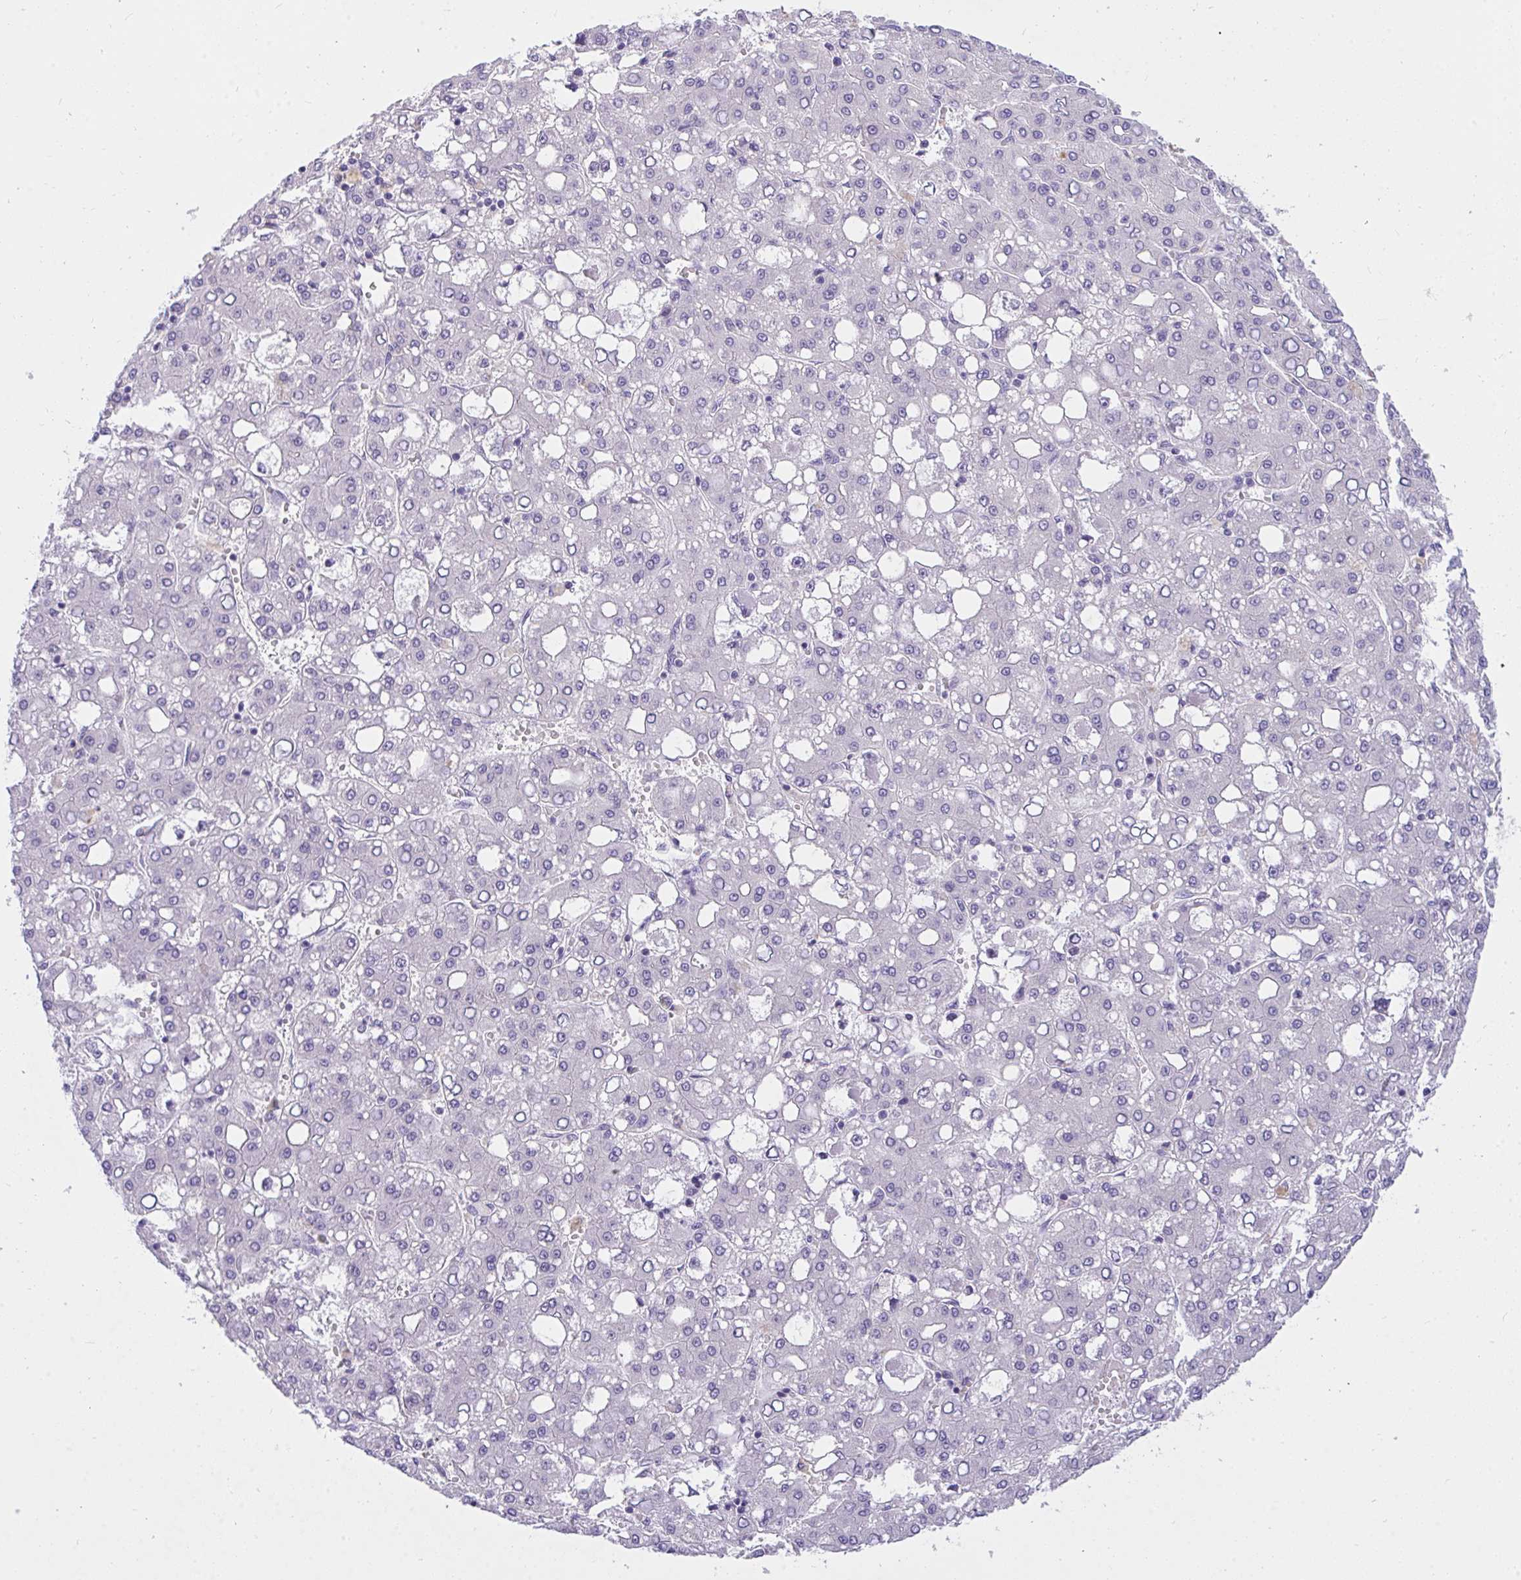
{"staining": {"intensity": "negative", "quantity": "none", "location": "none"}, "tissue": "liver cancer", "cell_type": "Tumor cells", "image_type": "cancer", "snomed": [{"axis": "morphology", "description": "Carcinoma, Hepatocellular, NOS"}, {"axis": "topography", "description": "Liver"}], "caption": "An immunohistochemistry micrograph of liver hepatocellular carcinoma is shown. There is no staining in tumor cells of liver hepatocellular carcinoma.", "gene": "TLN2", "patient": {"sex": "male", "age": 65}}